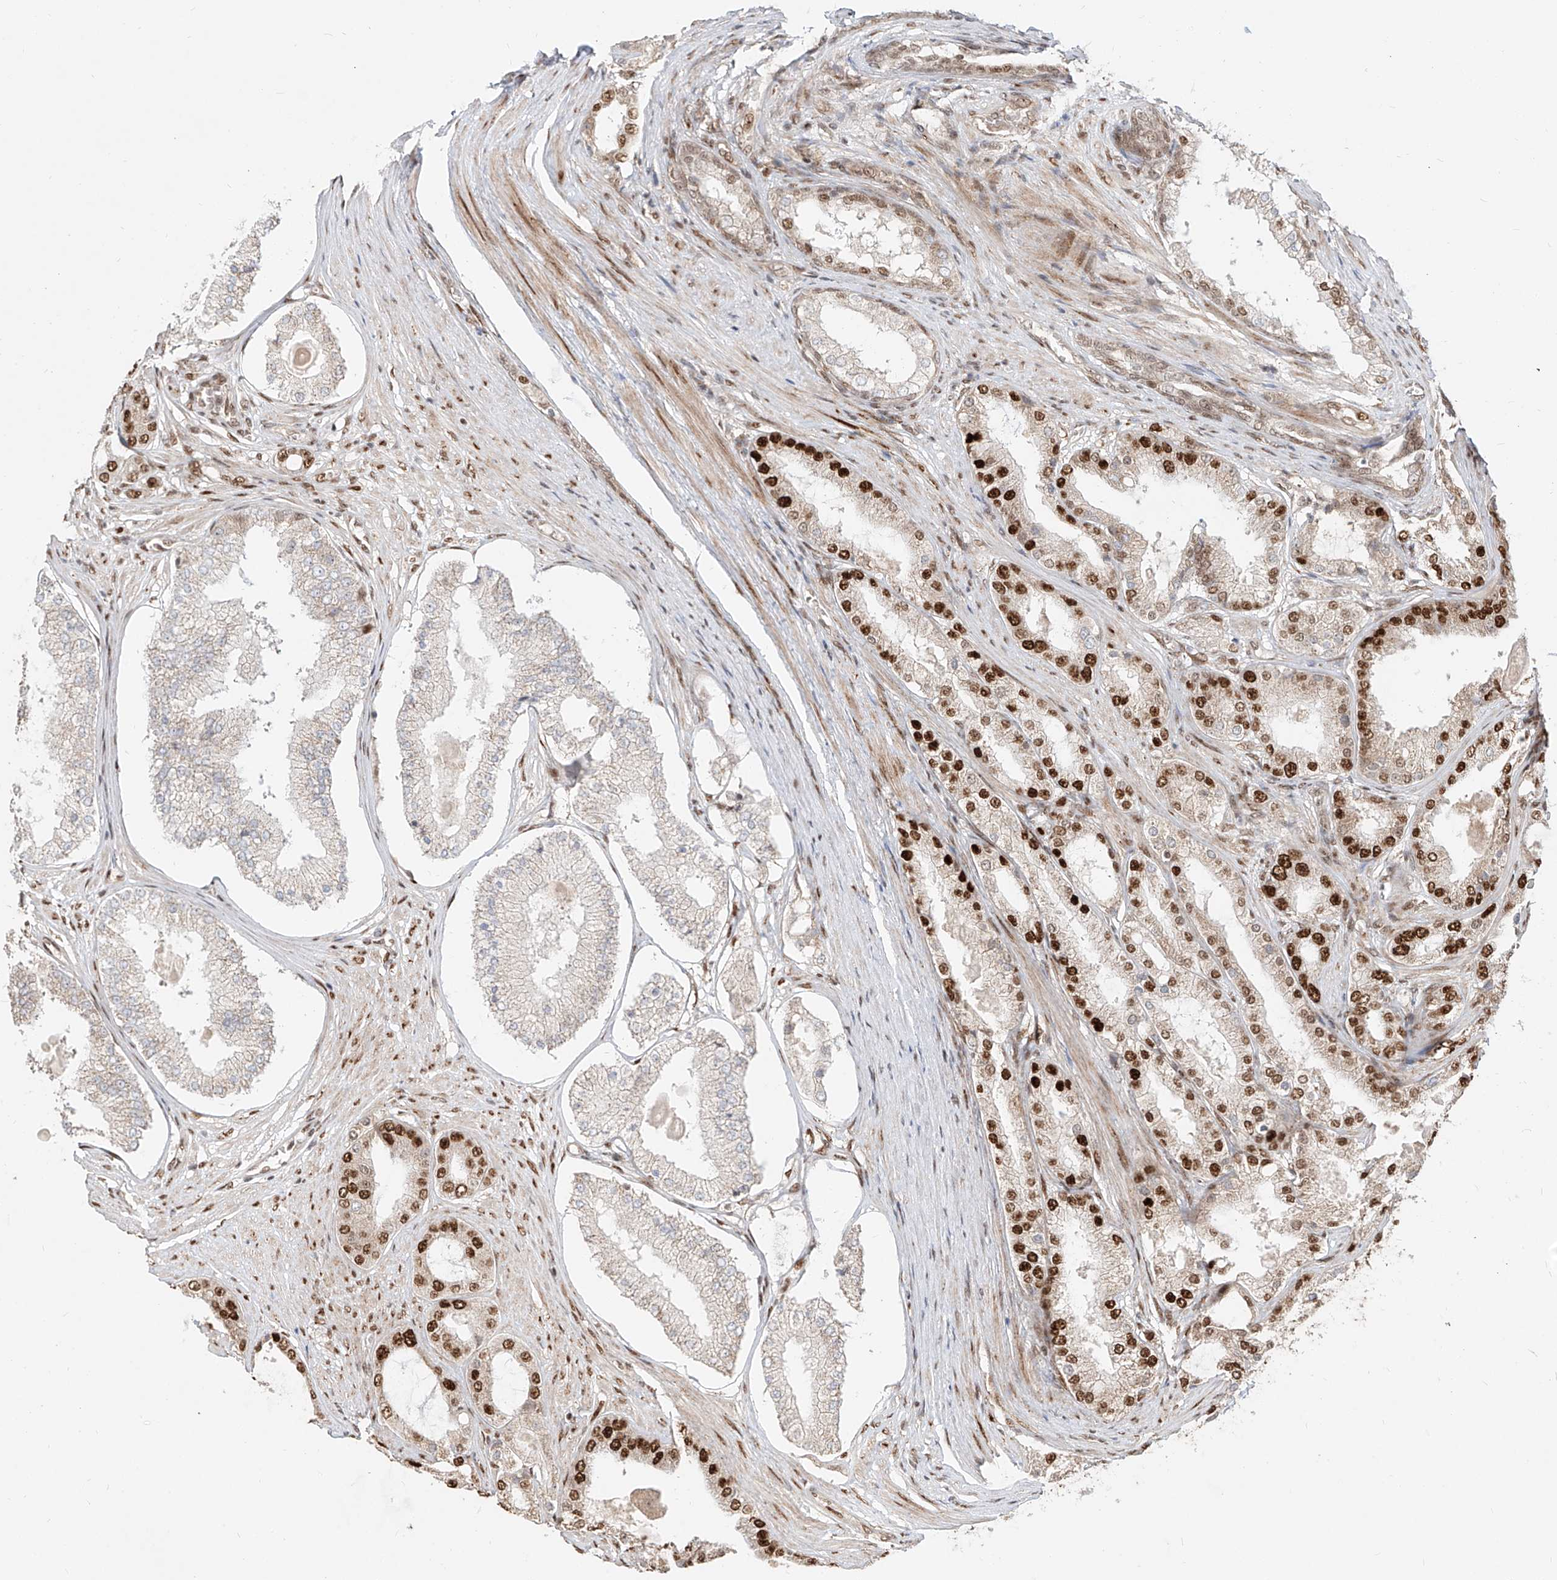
{"staining": {"intensity": "strong", "quantity": "25%-75%", "location": "nuclear"}, "tissue": "prostate cancer", "cell_type": "Tumor cells", "image_type": "cancer", "snomed": [{"axis": "morphology", "description": "Adenocarcinoma, High grade"}, {"axis": "topography", "description": "Prostate"}], "caption": "There is high levels of strong nuclear positivity in tumor cells of adenocarcinoma (high-grade) (prostate), as demonstrated by immunohistochemical staining (brown color).", "gene": "ZNF710", "patient": {"sex": "male", "age": 60}}